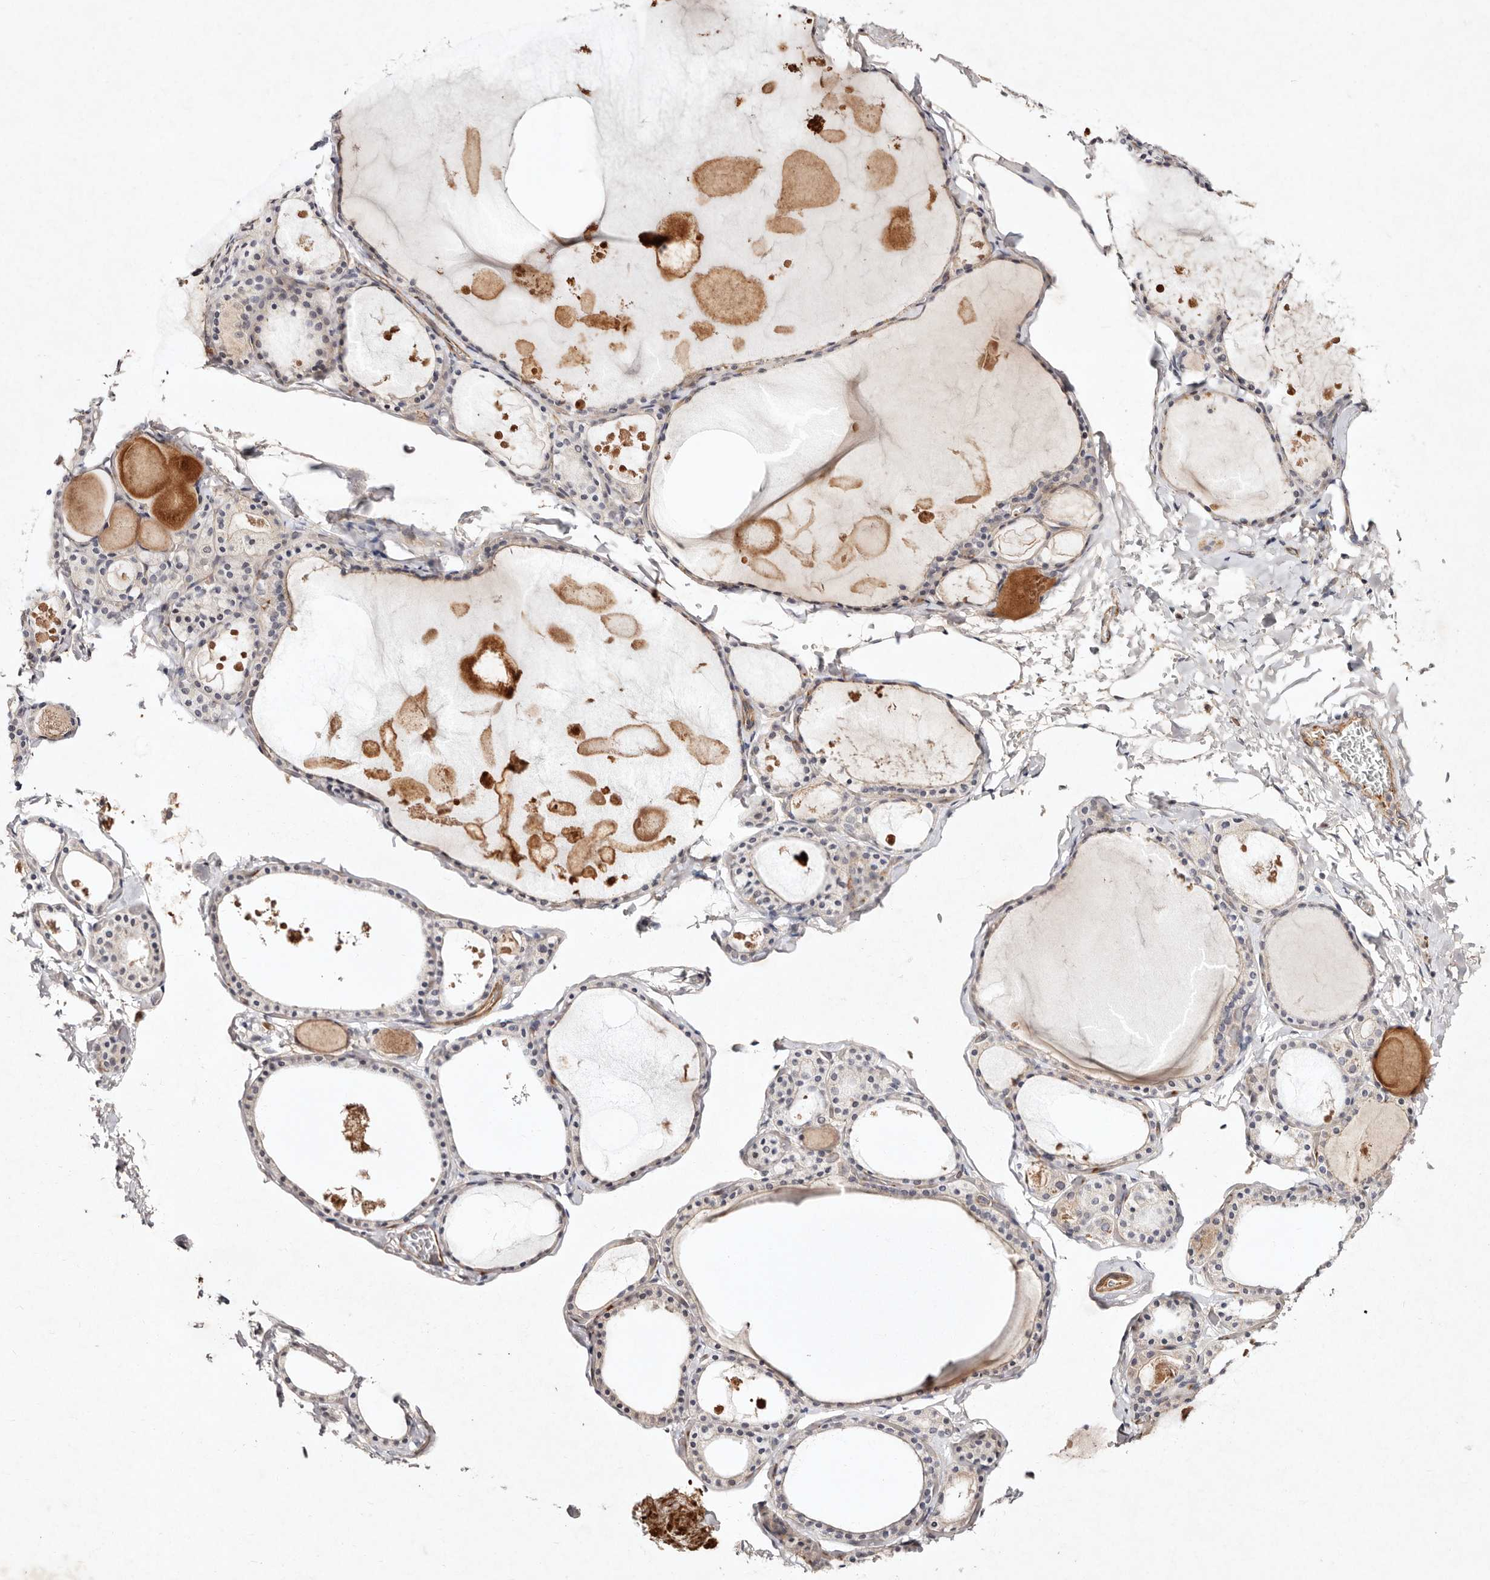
{"staining": {"intensity": "weak", "quantity": "<25%", "location": "cytoplasmic/membranous"}, "tissue": "thyroid gland", "cell_type": "Glandular cells", "image_type": "normal", "snomed": [{"axis": "morphology", "description": "Normal tissue, NOS"}, {"axis": "topography", "description": "Thyroid gland"}], "caption": "Immunohistochemistry (IHC) micrograph of normal human thyroid gland stained for a protein (brown), which displays no positivity in glandular cells.", "gene": "MTMR11", "patient": {"sex": "male", "age": 56}}